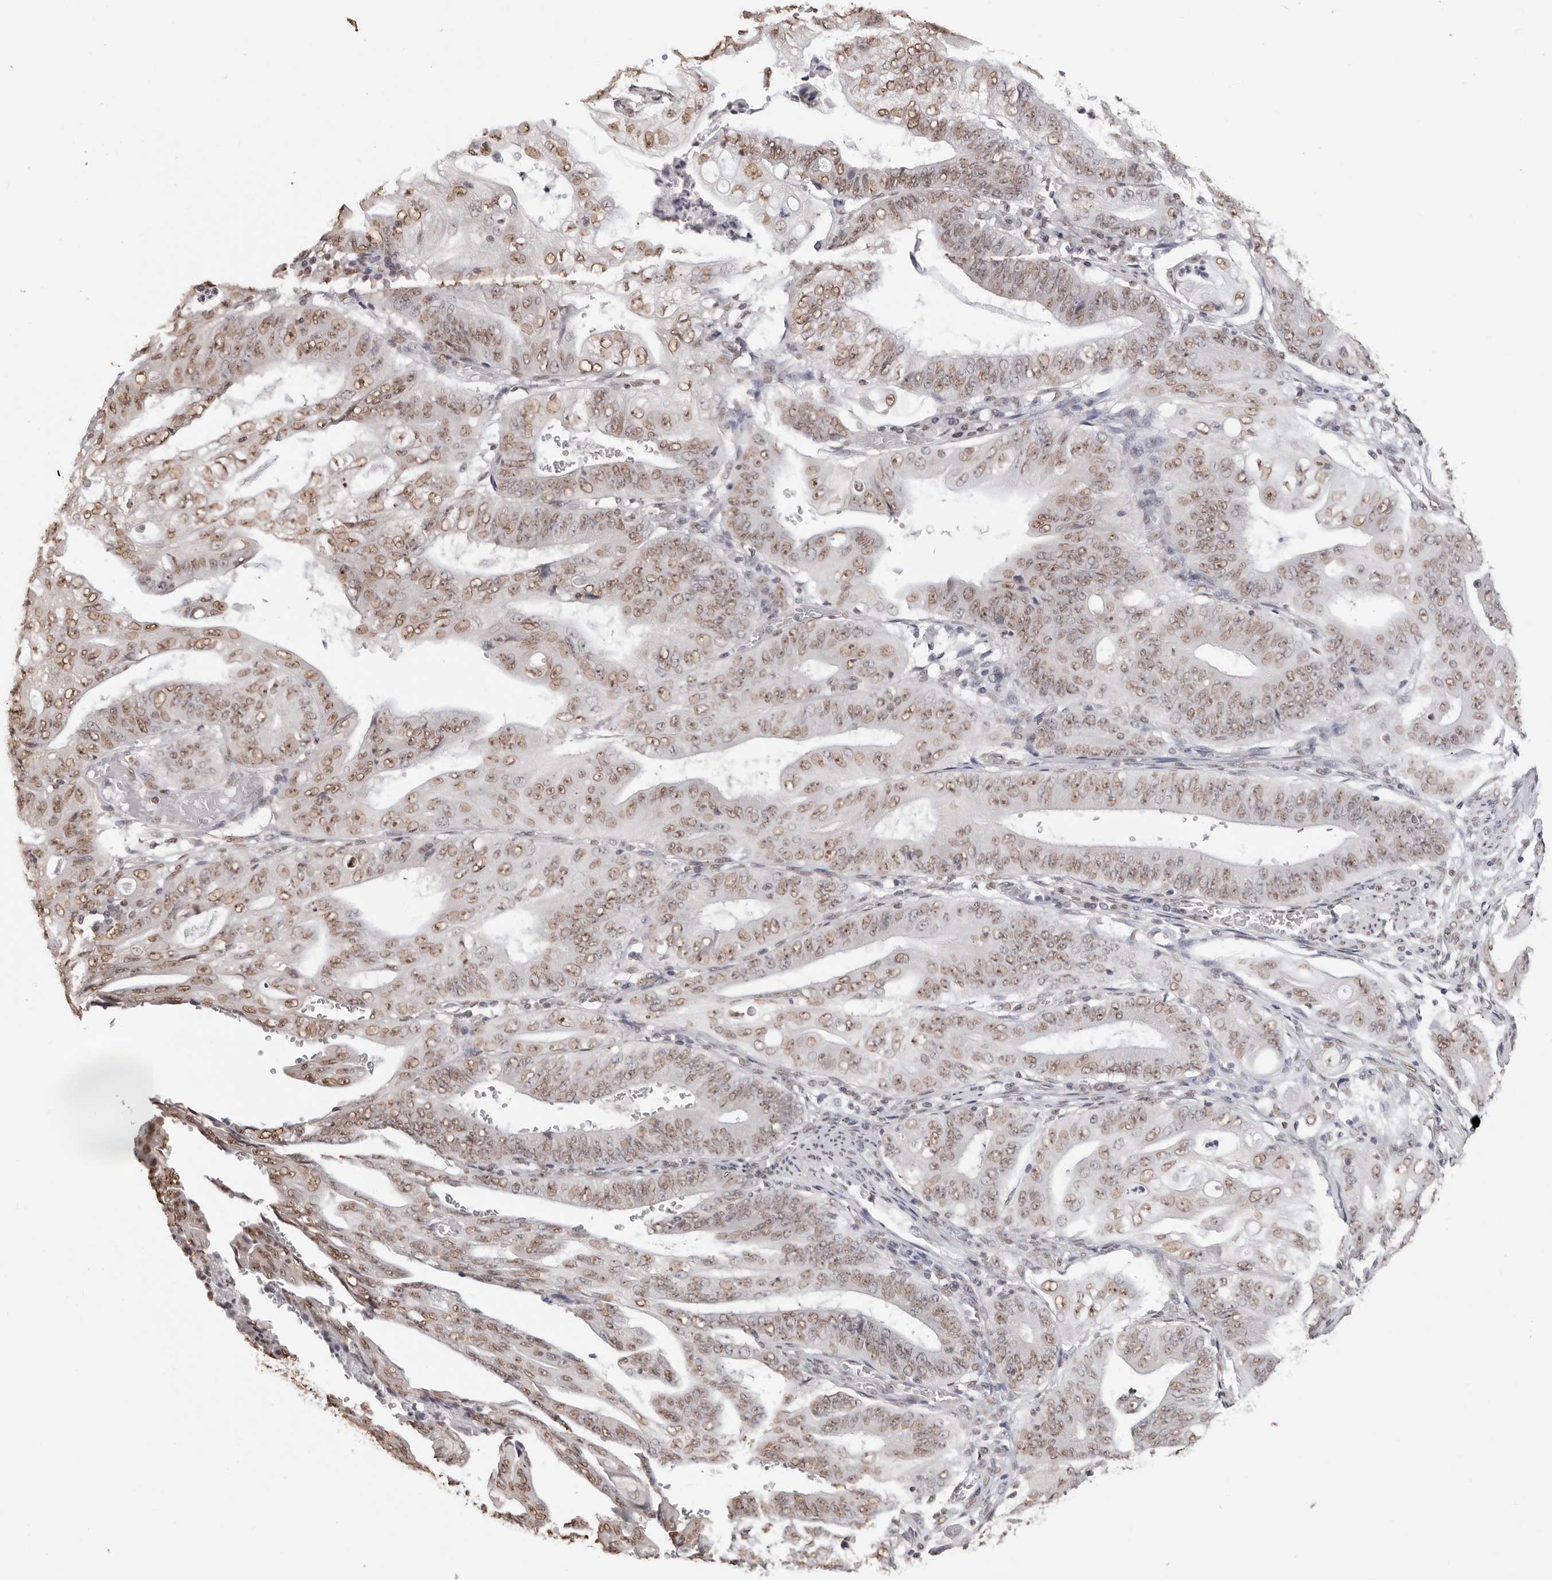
{"staining": {"intensity": "moderate", "quantity": ">75%", "location": "nuclear"}, "tissue": "stomach cancer", "cell_type": "Tumor cells", "image_type": "cancer", "snomed": [{"axis": "morphology", "description": "Adenocarcinoma, NOS"}, {"axis": "topography", "description": "Stomach"}], "caption": "A brown stain shows moderate nuclear expression of a protein in human adenocarcinoma (stomach) tumor cells. The protein is shown in brown color, while the nuclei are stained blue.", "gene": "OLIG3", "patient": {"sex": "female", "age": 73}}